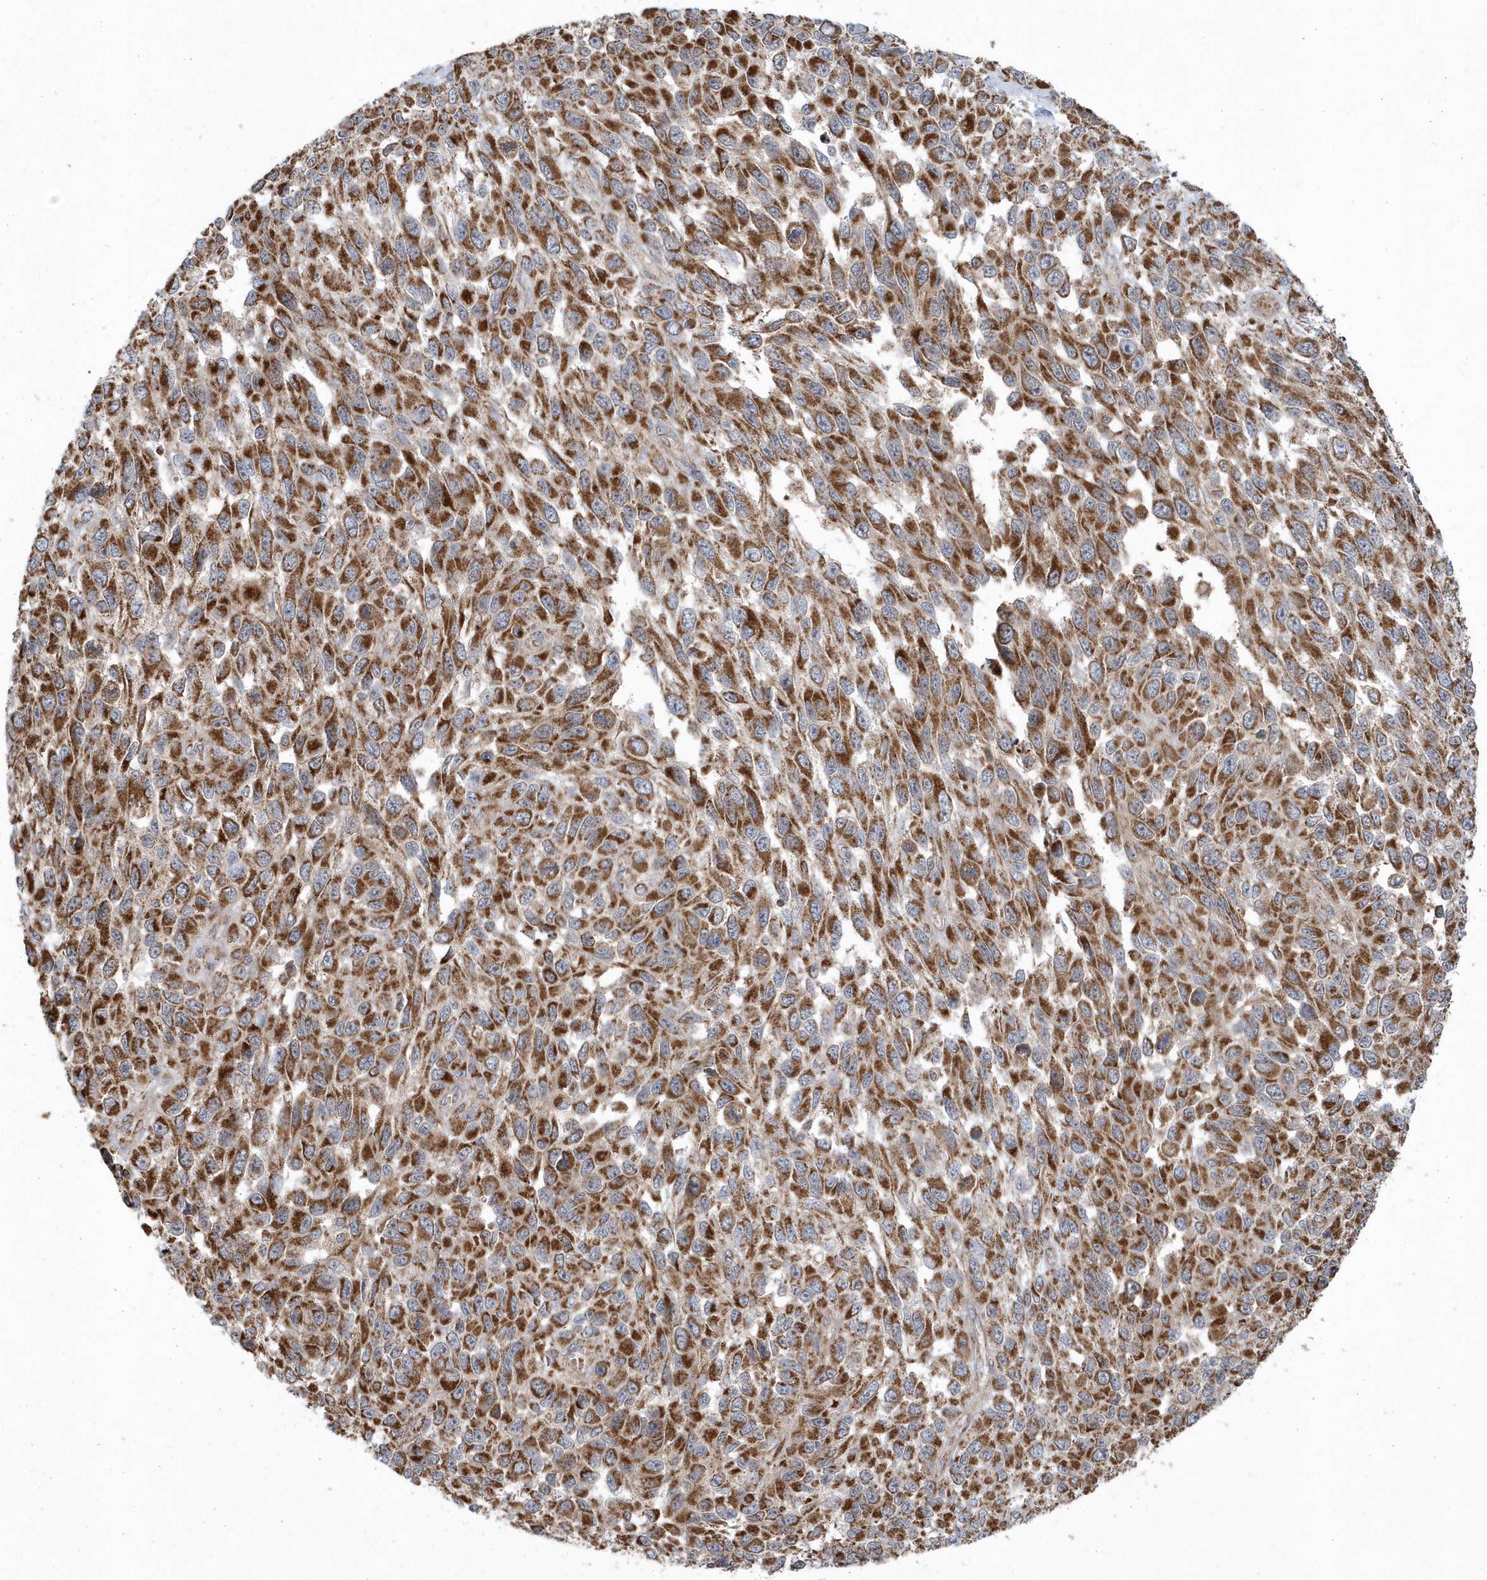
{"staining": {"intensity": "moderate", "quantity": ">75%", "location": "cytoplasmic/membranous"}, "tissue": "melanoma", "cell_type": "Tumor cells", "image_type": "cancer", "snomed": [{"axis": "morphology", "description": "Malignant melanoma, NOS"}, {"axis": "topography", "description": "Skin"}], "caption": "Immunohistochemical staining of human malignant melanoma reveals medium levels of moderate cytoplasmic/membranous staining in about >75% of tumor cells.", "gene": "PPP1R7", "patient": {"sex": "female", "age": 96}}